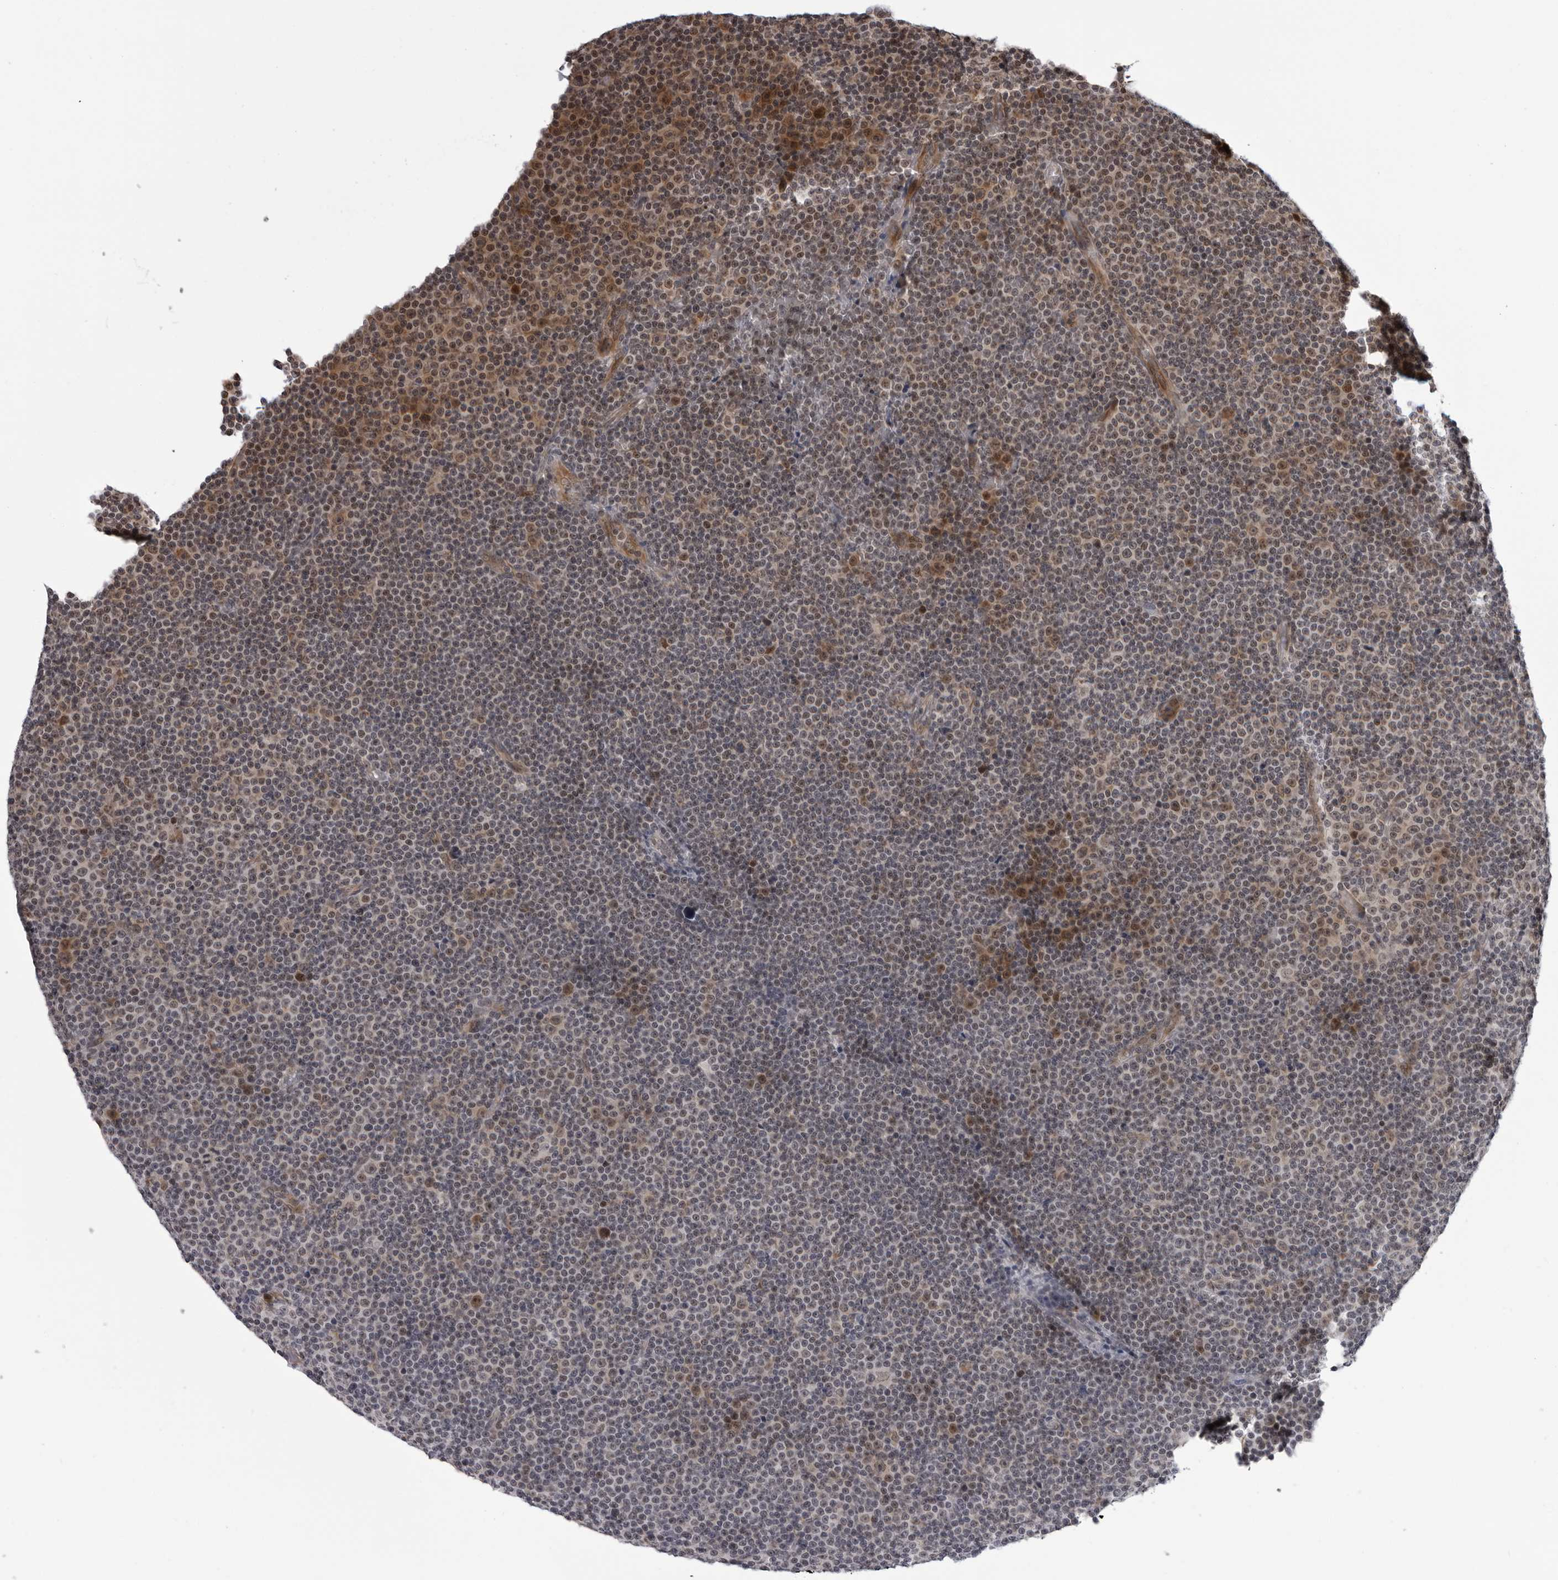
{"staining": {"intensity": "moderate", "quantity": "25%-75%", "location": "nuclear"}, "tissue": "lymphoma", "cell_type": "Tumor cells", "image_type": "cancer", "snomed": [{"axis": "morphology", "description": "Malignant lymphoma, non-Hodgkin's type, Low grade"}, {"axis": "topography", "description": "Lymph node"}], "caption": "DAB (3,3'-diaminobenzidine) immunohistochemical staining of human lymphoma demonstrates moderate nuclear protein staining in approximately 25%-75% of tumor cells.", "gene": "GCSAML", "patient": {"sex": "female", "age": 67}}